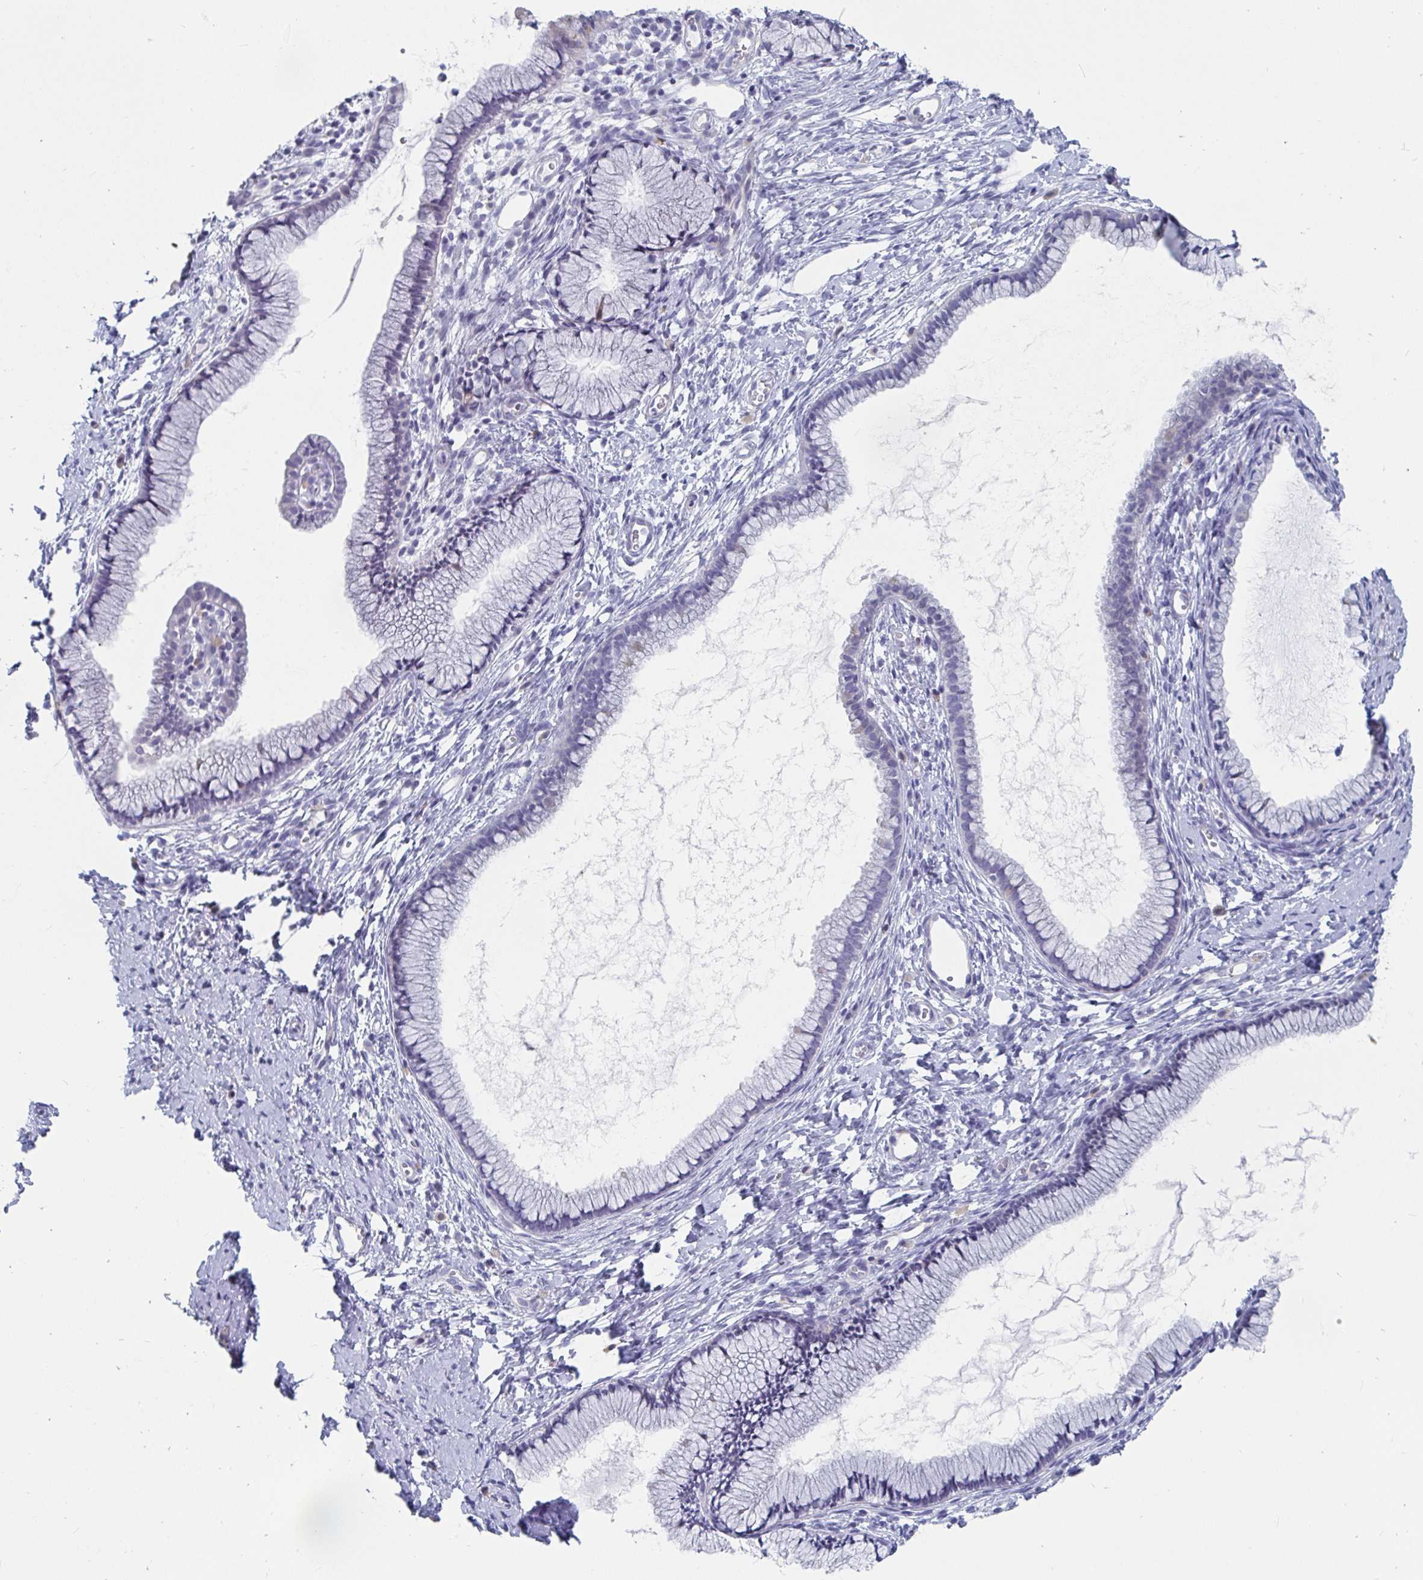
{"staining": {"intensity": "negative", "quantity": "none", "location": "none"}, "tissue": "cervix", "cell_type": "Glandular cells", "image_type": "normal", "snomed": [{"axis": "morphology", "description": "Normal tissue, NOS"}, {"axis": "topography", "description": "Cervix"}], "caption": "DAB immunohistochemical staining of benign cervix shows no significant staining in glandular cells.", "gene": "ZFP82", "patient": {"sex": "female", "age": 40}}